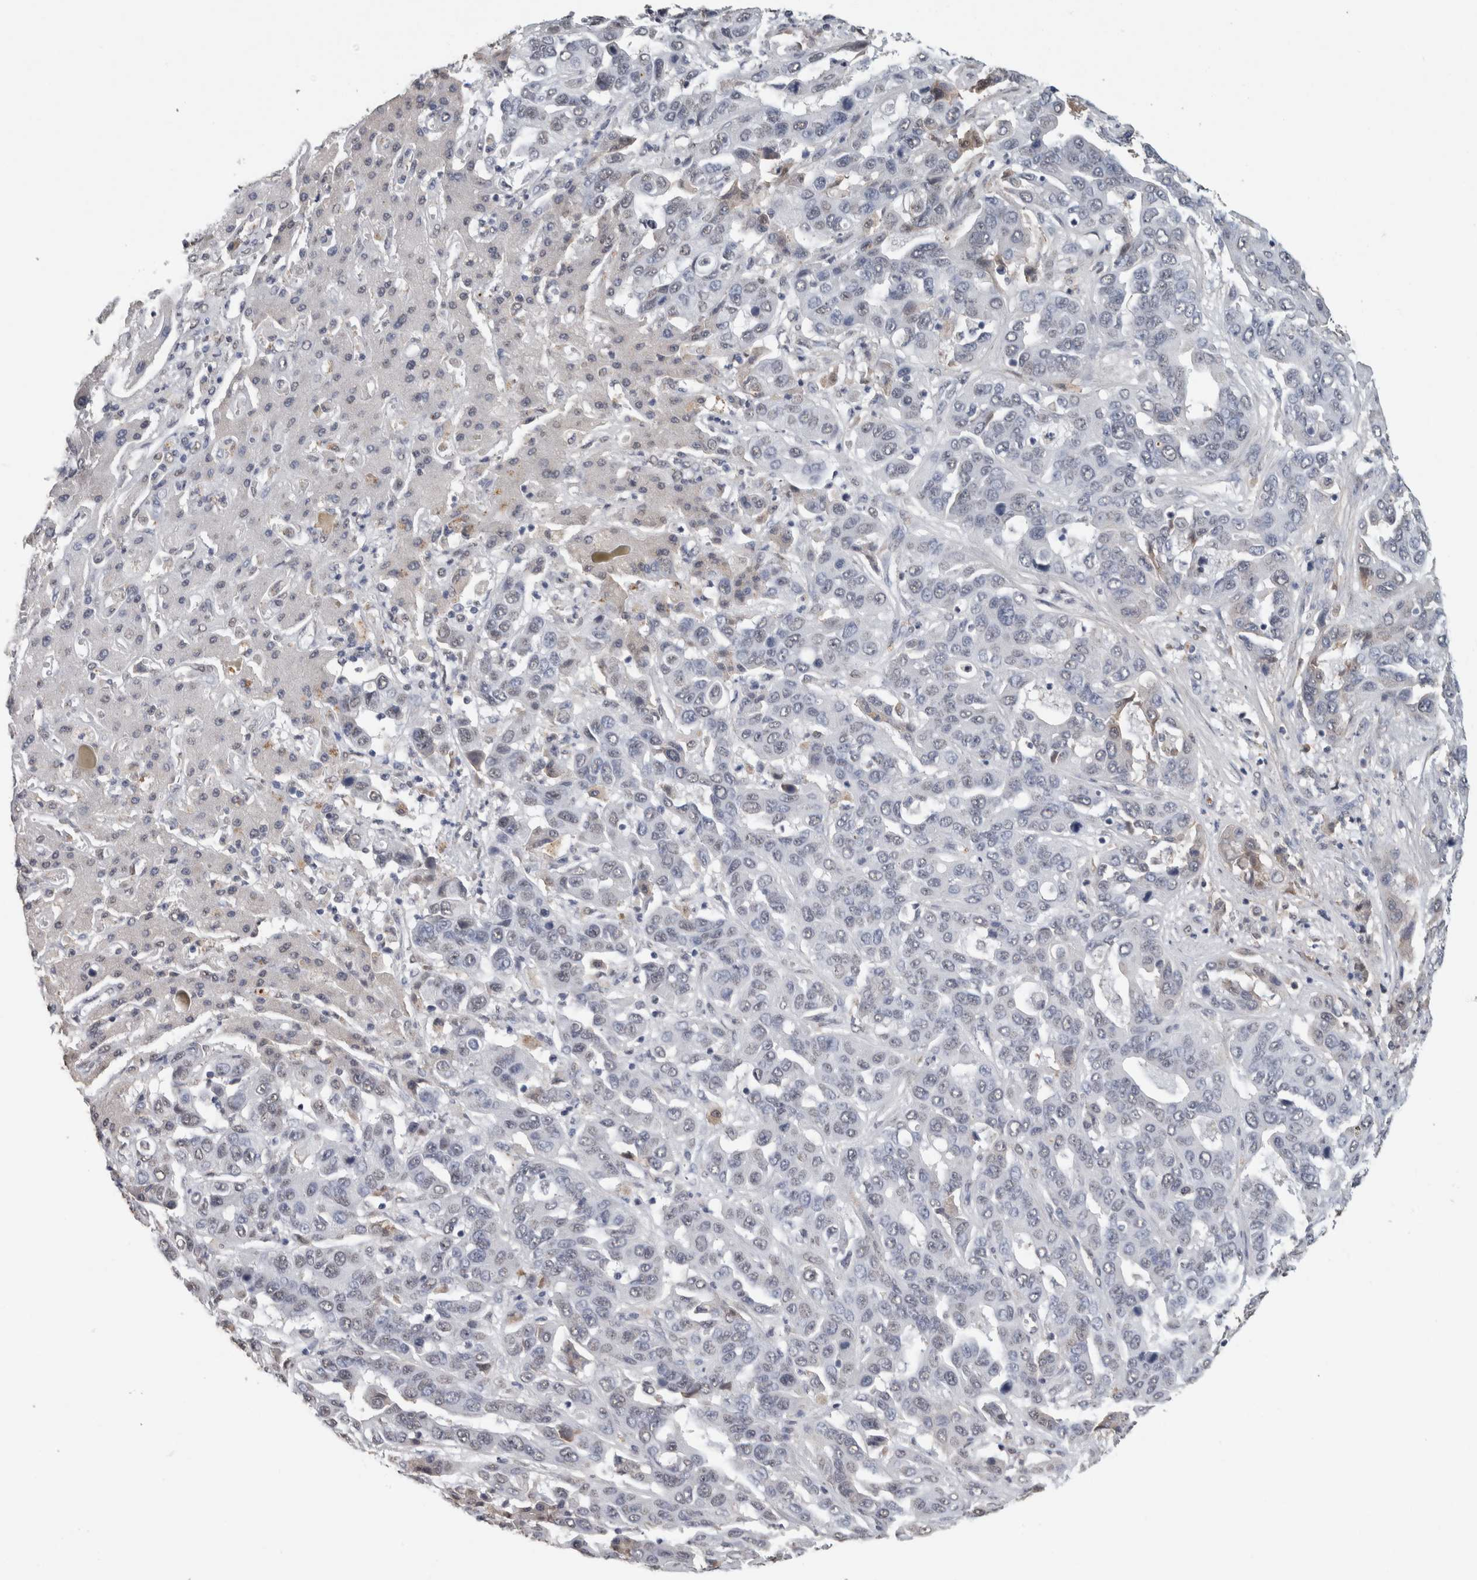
{"staining": {"intensity": "negative", "quantity": "none", "location": "none"}, "tissue": "liver cancer", "cell_type": "Tumor cells", "image_type": "cancer", "snomed": [{"axis": "morphology", "description": "Cholangiocarcinoma"}, {"axis": "topography", "description": "Liver"}], "caption": "Immunohistochemistry of human liver cholangiocarcinoma displays no staining in tumor cells. Brightfield microscopy of immunohistochemistry stained with DAB (brown) and hematoxylin (blue), captured at high magnification.", "gene": "LTBP1", "patient": {"sex": "female", "age": 52}}